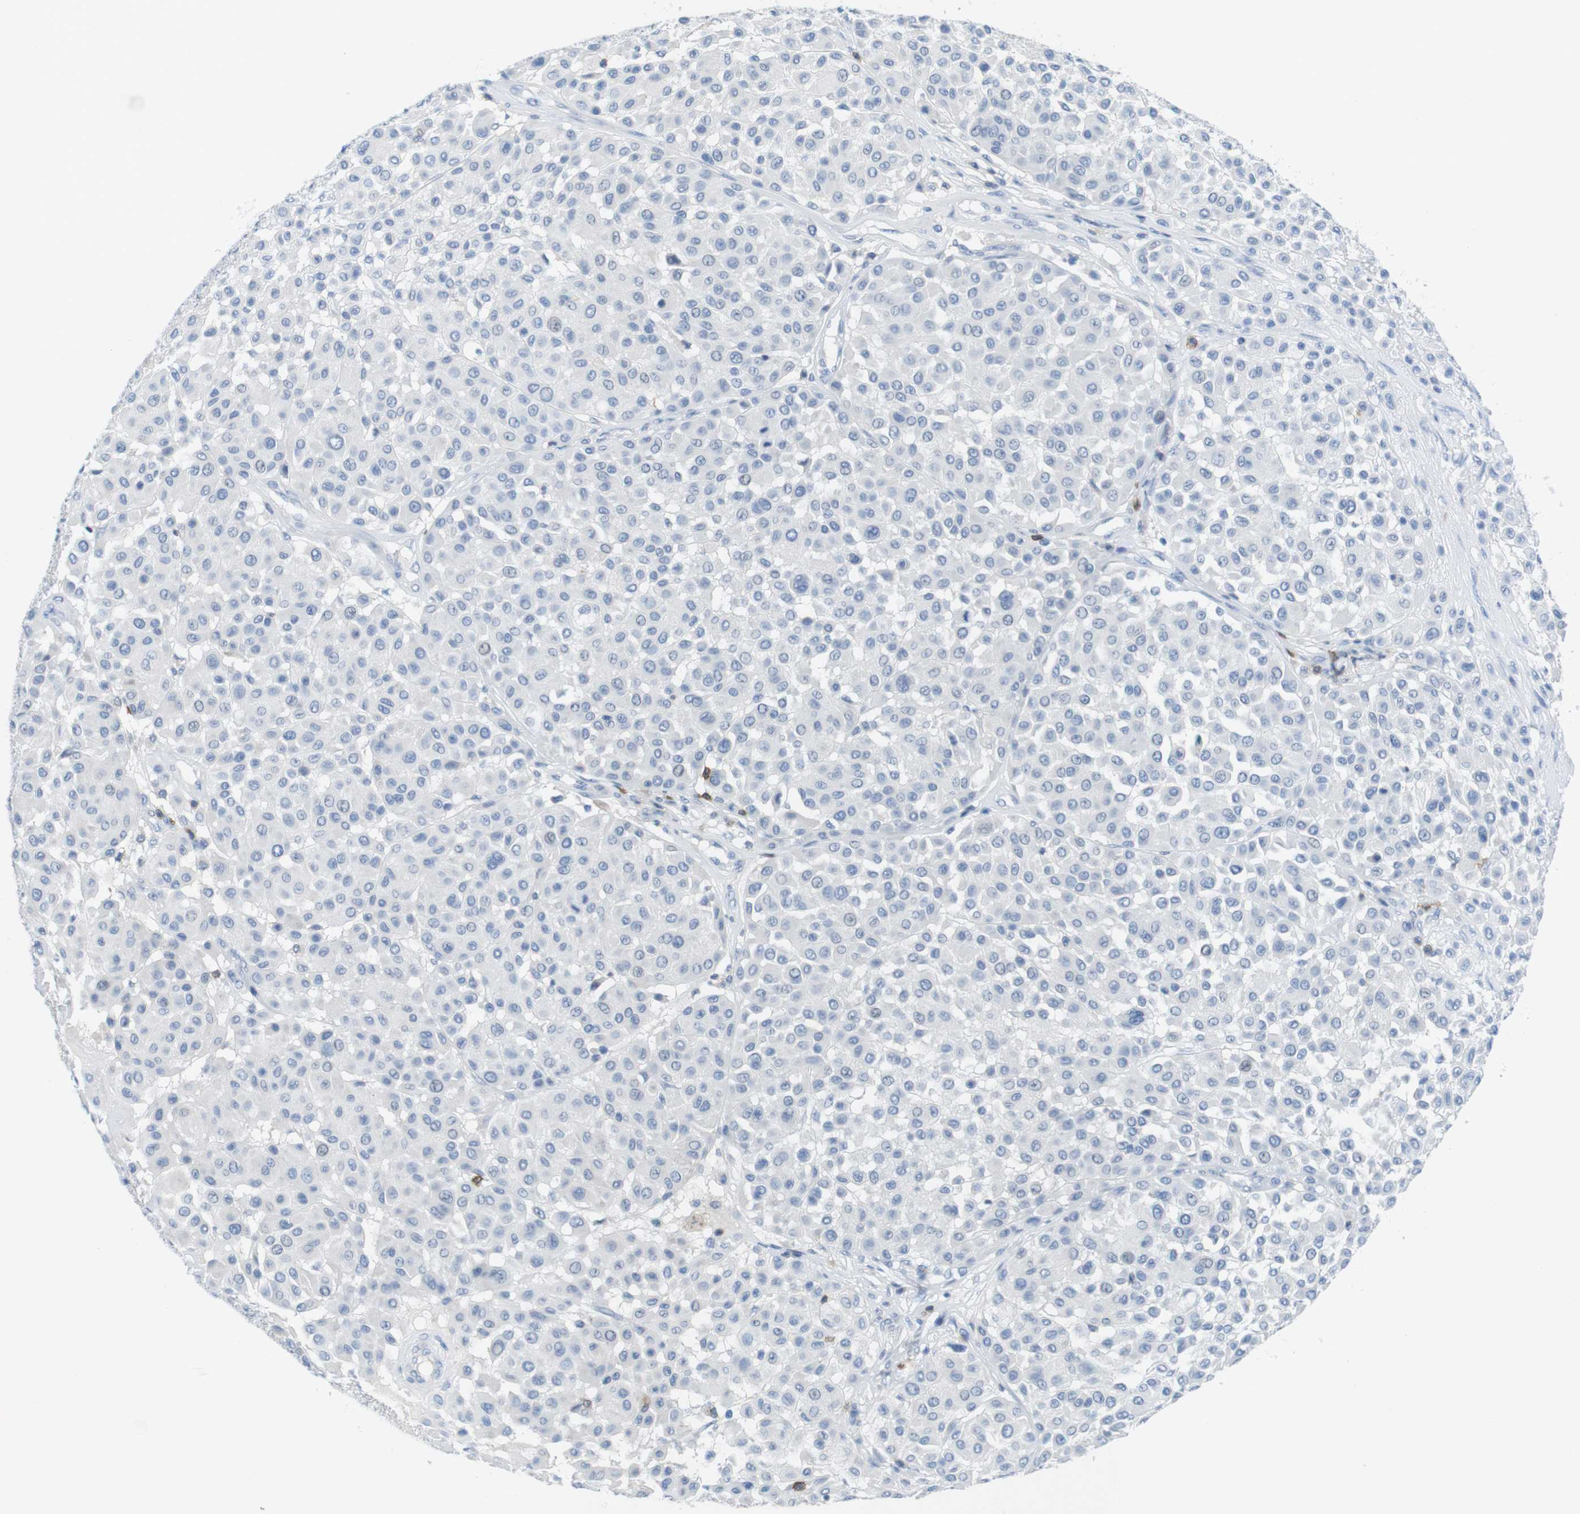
{"staining": {"intensity": "negative", "quantity": "none", "location": "none"}, "tissue": "melanoma", "cell_type": "Tumor cells", "image_type": "cancer", "snomed": [{"axis": "morphology", "description": "Malignant melanoma, Metastatic site"}, {"axis": "topography", "description": "Soft tissue"}], "caption": "The photomicrograph reveals no significant positivity in tumor cells of melanoma.", "gene": "CD5", "patient": {"sex": "male", "age": 41}}